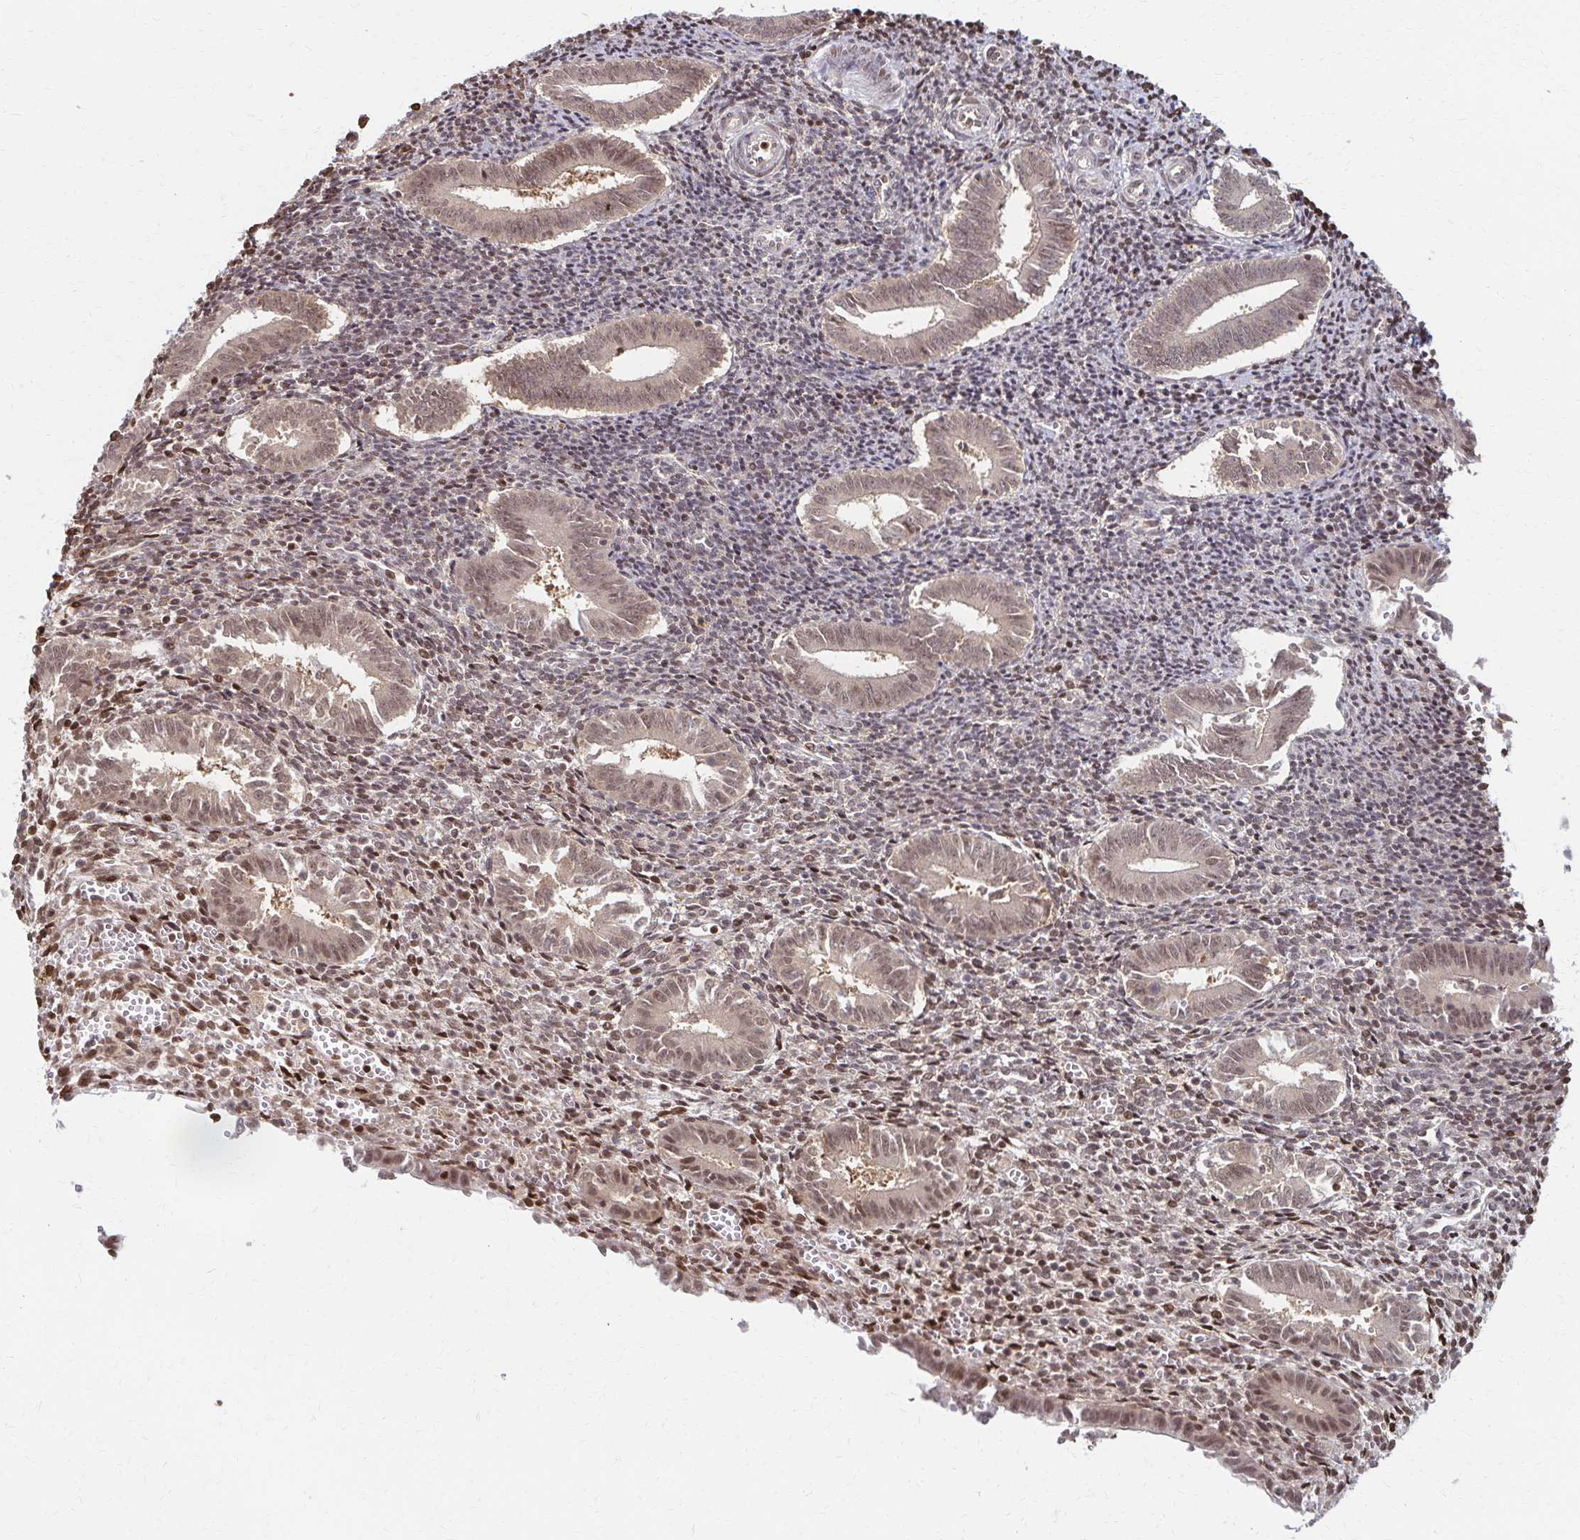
{"staining": {"intensity": "moderate", "quantity": "<25%", "location": "nuclear"}, "tissue": "endometrium", "cell_type": "Cells in endometrial stroma", "image_type": "normal", "snomed": [{"axis": "morphology", "description": "Normal tissue, NOS"}, {"axis": "topography", "description": "Endometrium"}], "caption": "Immunohistochemistry (IHC) (DAB (3,3'-diaminobenzidine)) staining of unremarkable endometrium exhibits moderate nuclear protein staining in approximately <25% of cells in endometrial stroma.", "gene": "PSMD7", "patient": {"sex": "female", "age": 25}}